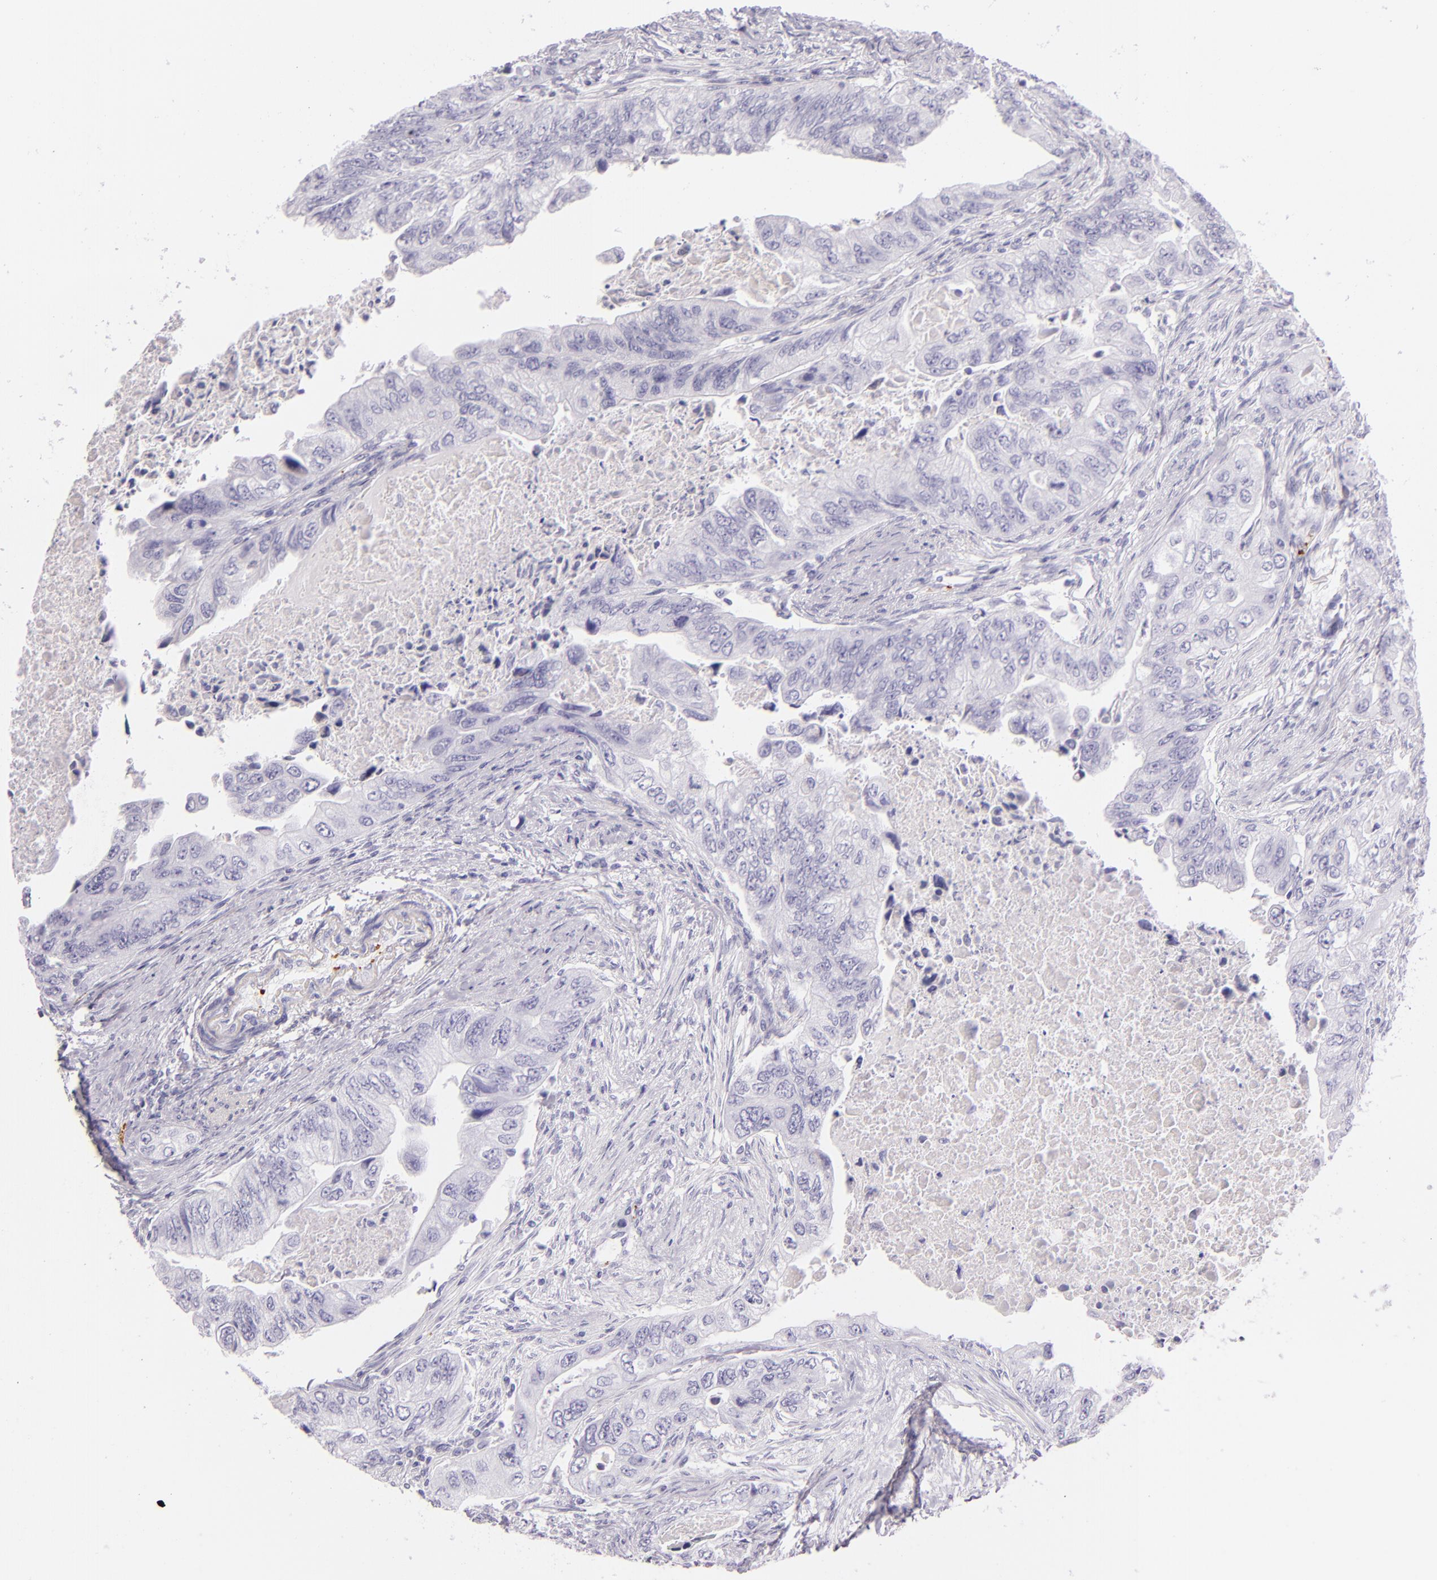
{"staining": {"intensity": "negative", "quantity": "none", "location": "none"}, "tissue": "colorectal cancer", "cell_type": "Tumor cells", "image_type": "cancer", "snomed": [{"axis": "morphology", "description": "Adenocarcinoma, NOS"}, {"axis": "topography", "description": "Colon"}], "caption": "High power microscopy photomicrograph of an immunohistochemistry micrograph of colorectal adenocarcinoma, revealing no significant positivity in tumor cells.", "gene": "SELP", "patient": {"sex": "female", "age": 11}}